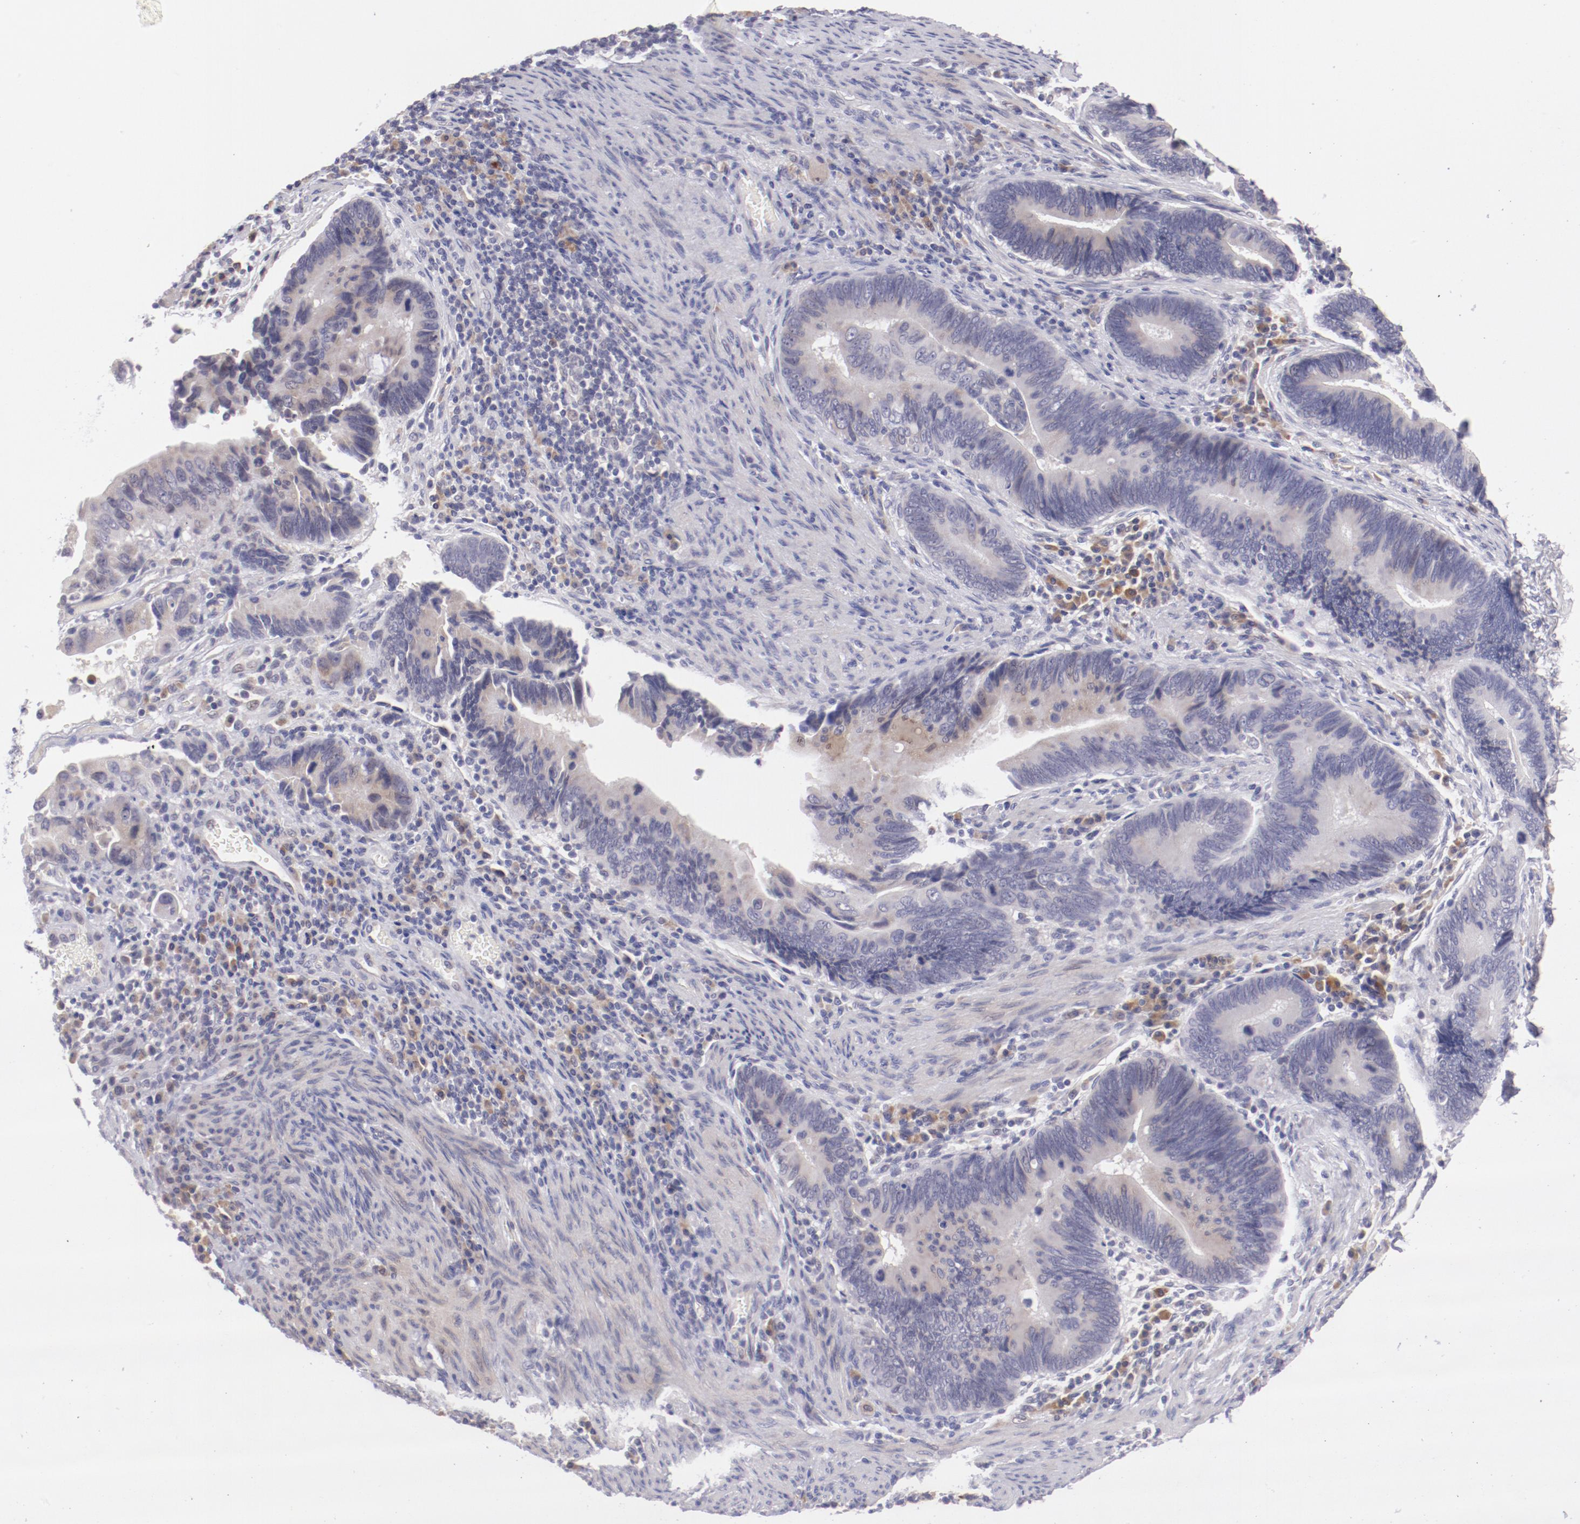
{"staining": {"intensity": "weak", "quantity": ">75%", "location": "cytoplasmic/membranous"}, "tissue": "pancreatic cancer", "cell_type": "Tumor cells", "image_type": "cancer", "snomed": [{"axis": "morphology", "description": "Adenocarcinoma, NOS"}, {"axis": "topography", "description": "Pancreas"}], "caption": "Approximately >75% of tumor cells in human pancreatic cancer (adenocarcinoma) reveal weak cytoplasmic/membranous protein positivity as visualized by brown immunohistochemical staining.", "gene": "TRAF3", "patient": {"sex": "female", "age": 70}}